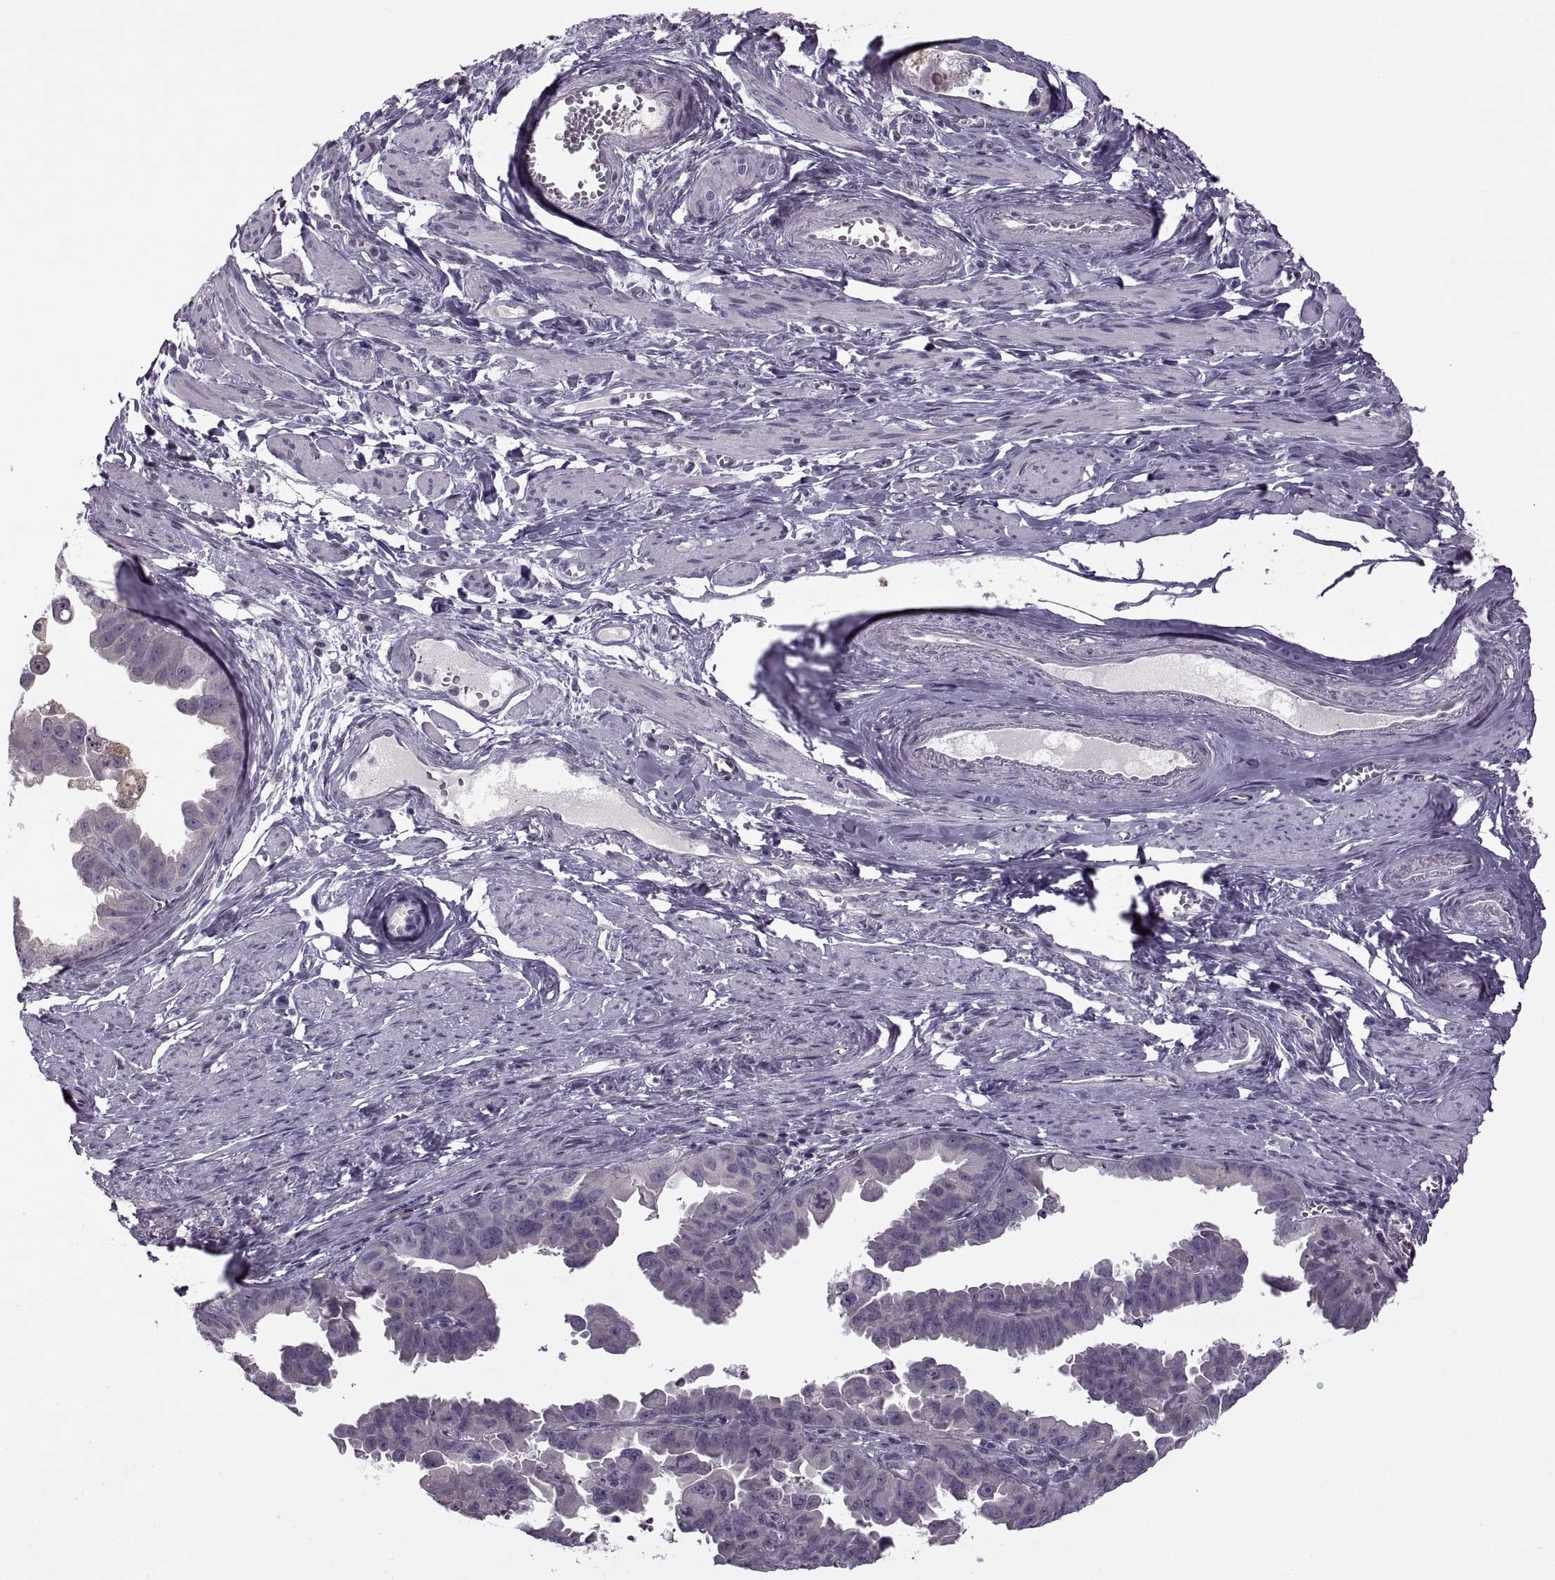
{"staining": {"intensity": "negative", "quantity": "none", "location": "none"}, "tissue": "ovarian cancer", "cell_type": "Tumor cells", "image_type": "cancer", "snomed": [{"axis": "morphology", "description": "Carcinoma, endometroid"}, {"axis": "topography", "description": "Ovary"}], "caption": "This is an immunohistochemistry micrograph of human ovarian endometroid carcinoma. There is no positivity in tumor cells.", "gene": "H2AP", "patient": {"sex": "female", "age": 85}}